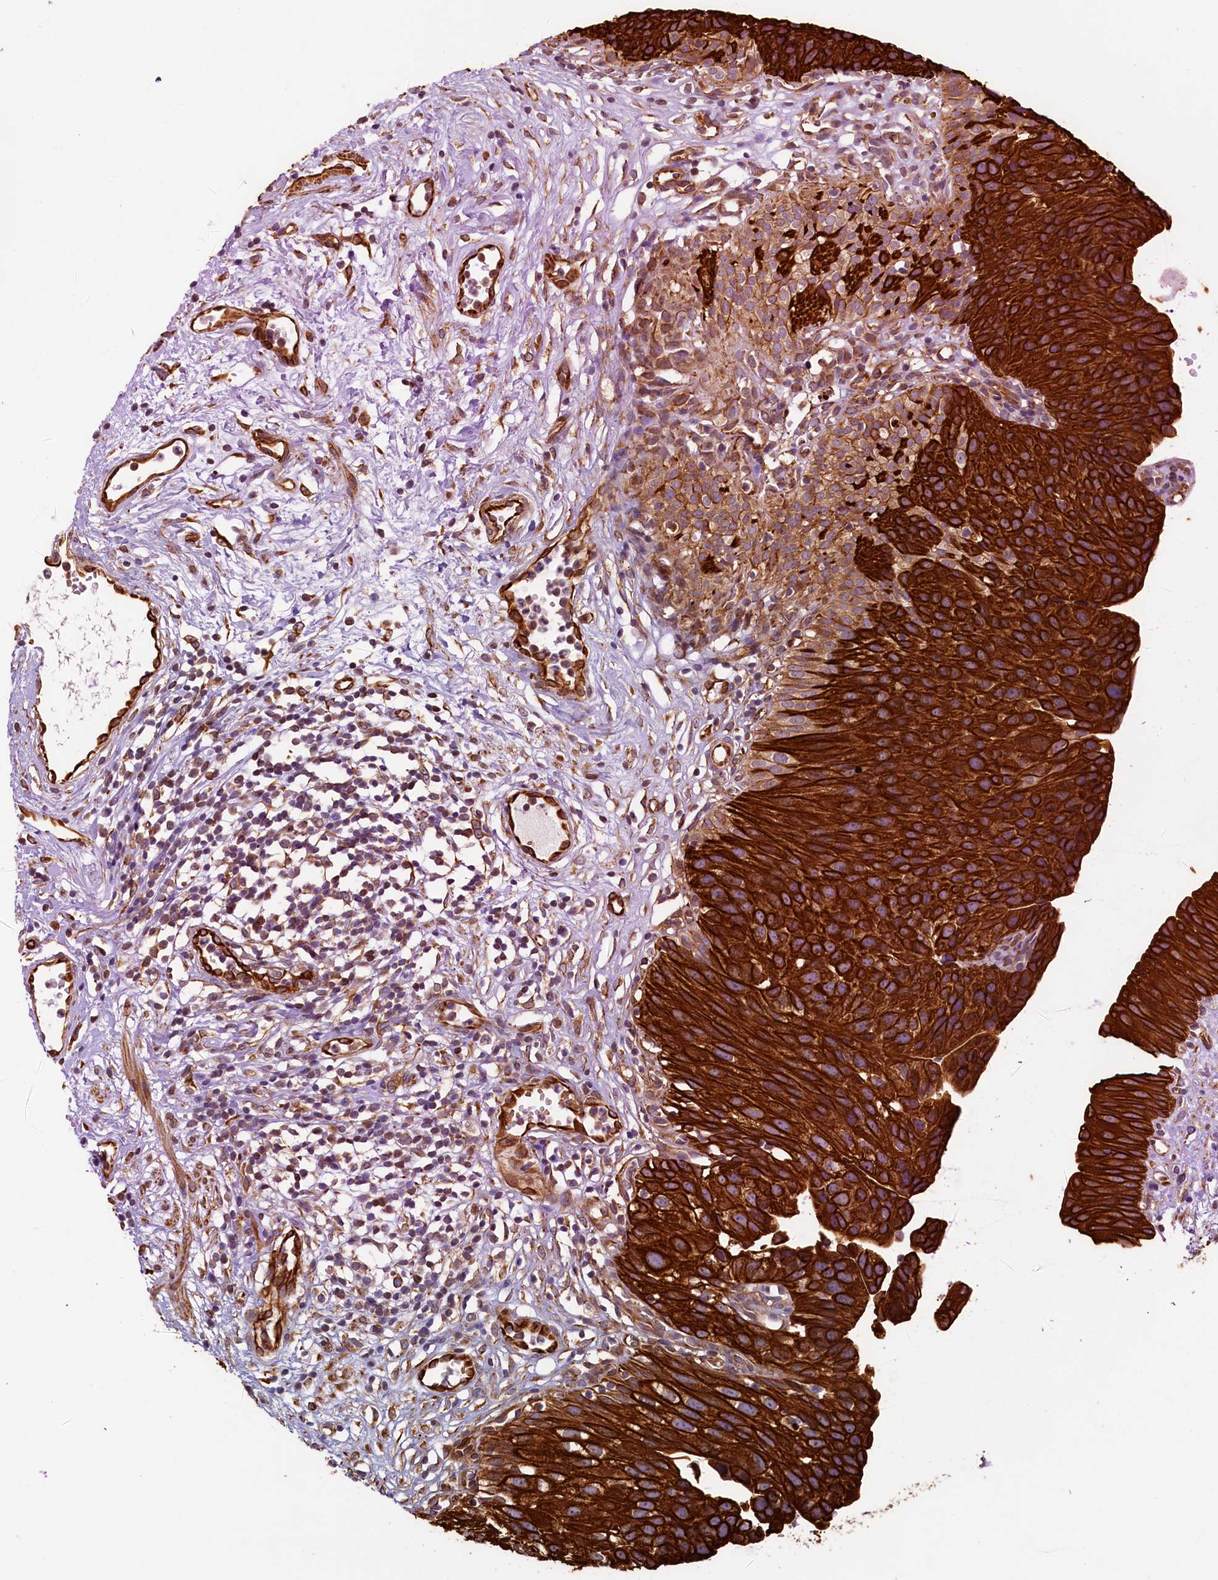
{"staining": {"intensity": "strong", "quantity": ">75%", "location": "cytoplasmic/membranous"}, "tissue": "urinary bladder", "cell_type": "Urothelial cells", "image_type": "normal", "snomed": [{"axis": "morphology", "description": "Normal tissue, NOS"}, {"axis": "topography", "description": "Urinary bladder"}], "caption": "IHC image of unremarkable human urinary bladder stained for a protein (brown), which reveals high levels of strong cytoplasmic/membranous expression in approximately >75% of urothelial cells.", "gene": "LRRC57", "patient": {"sex": "male", "age": 51}}